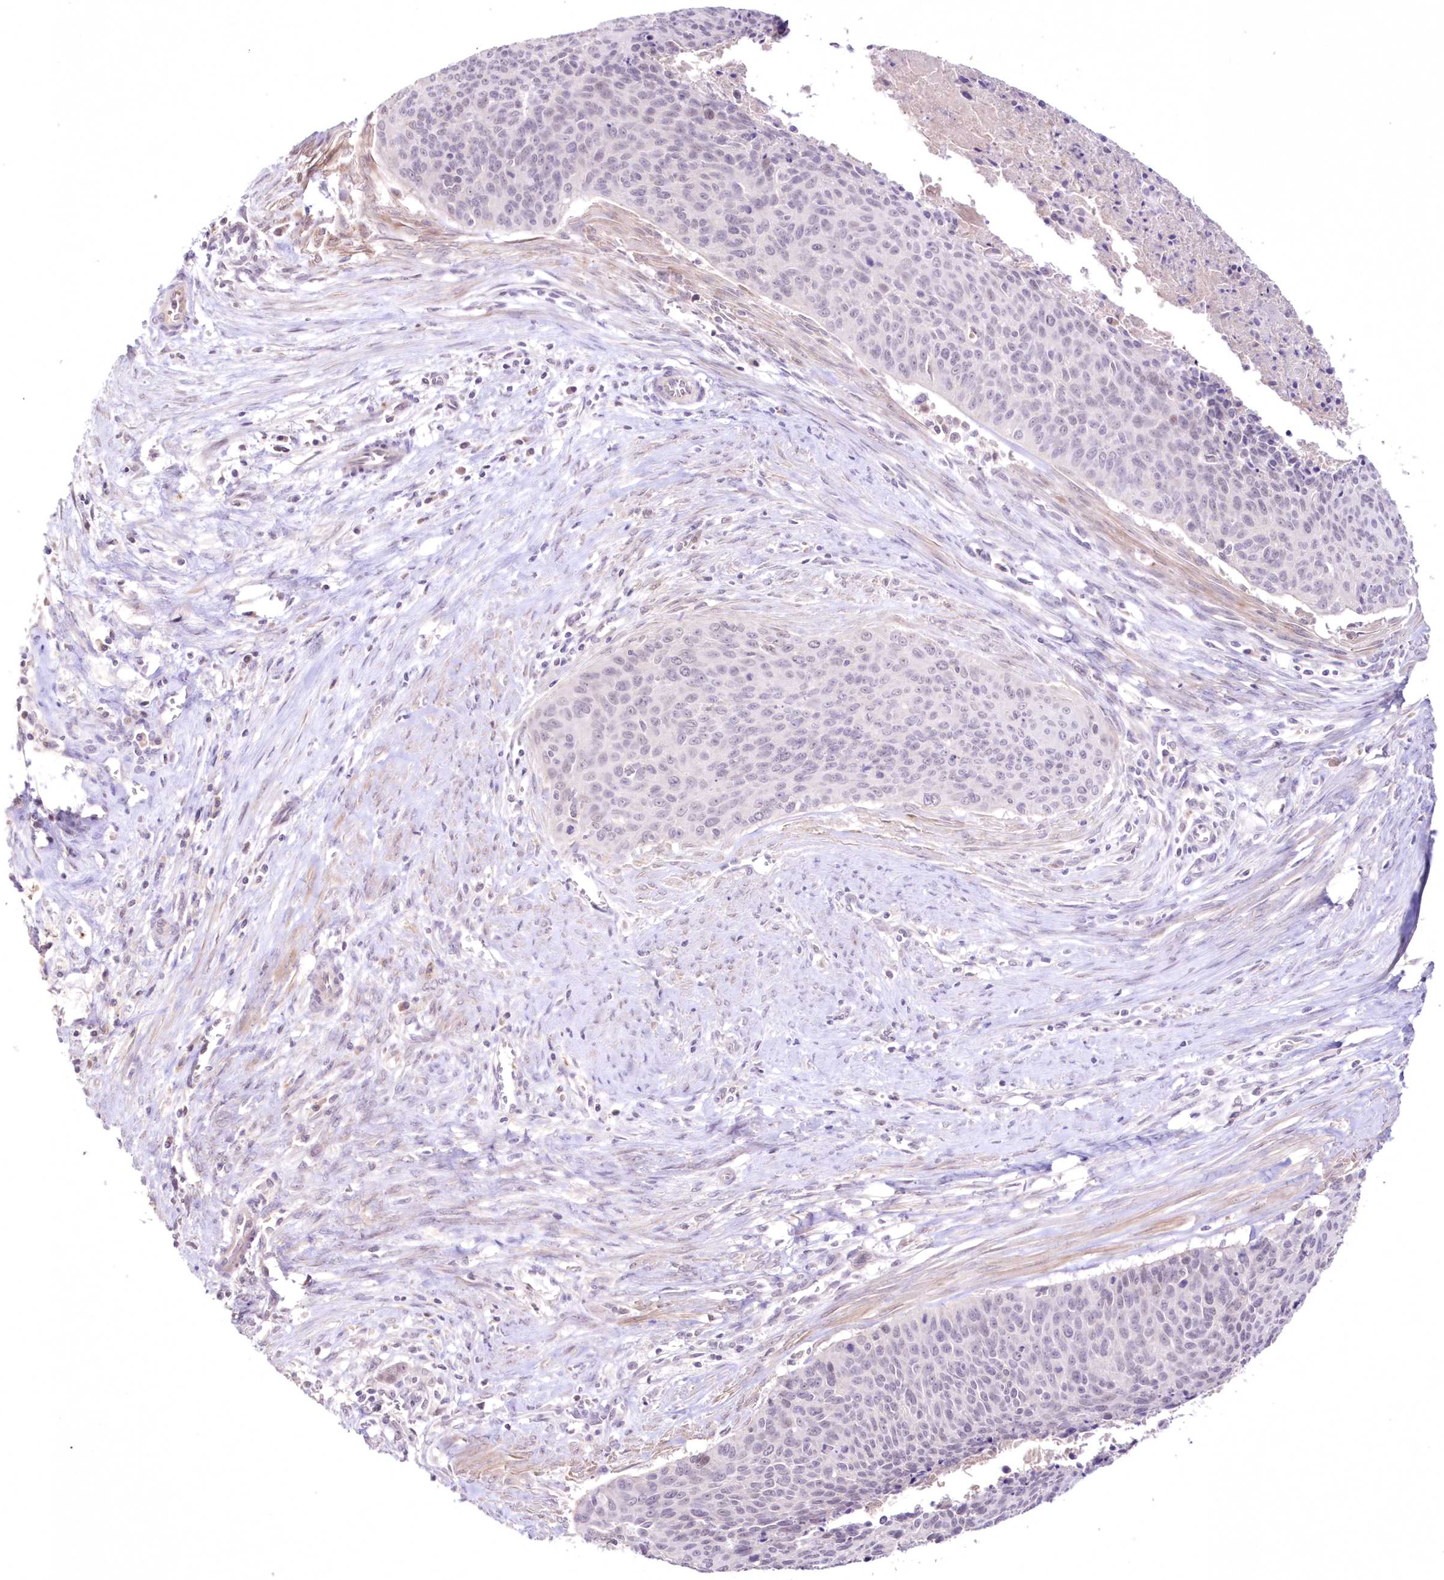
{"staining": {"intensity": "negative", "quantity": "none", "location": "none"}, "tissue": "cervical cancer", "cell_type": "Tumor cells", "image_type": "cancer", "snomed": [{"axis": "morphology", "description": "Squamous cell carcinoma, NOS"}, {"axis": "topography", "description": "Cervix"}], "caption": "Human cervical squamous cell carcinoma stained for a protein using immunohistochemistry (IHC) demonstrates no expression in tumor cells.", "gene": "NEU4", "patient": {"sex": "female", "age": 55}}